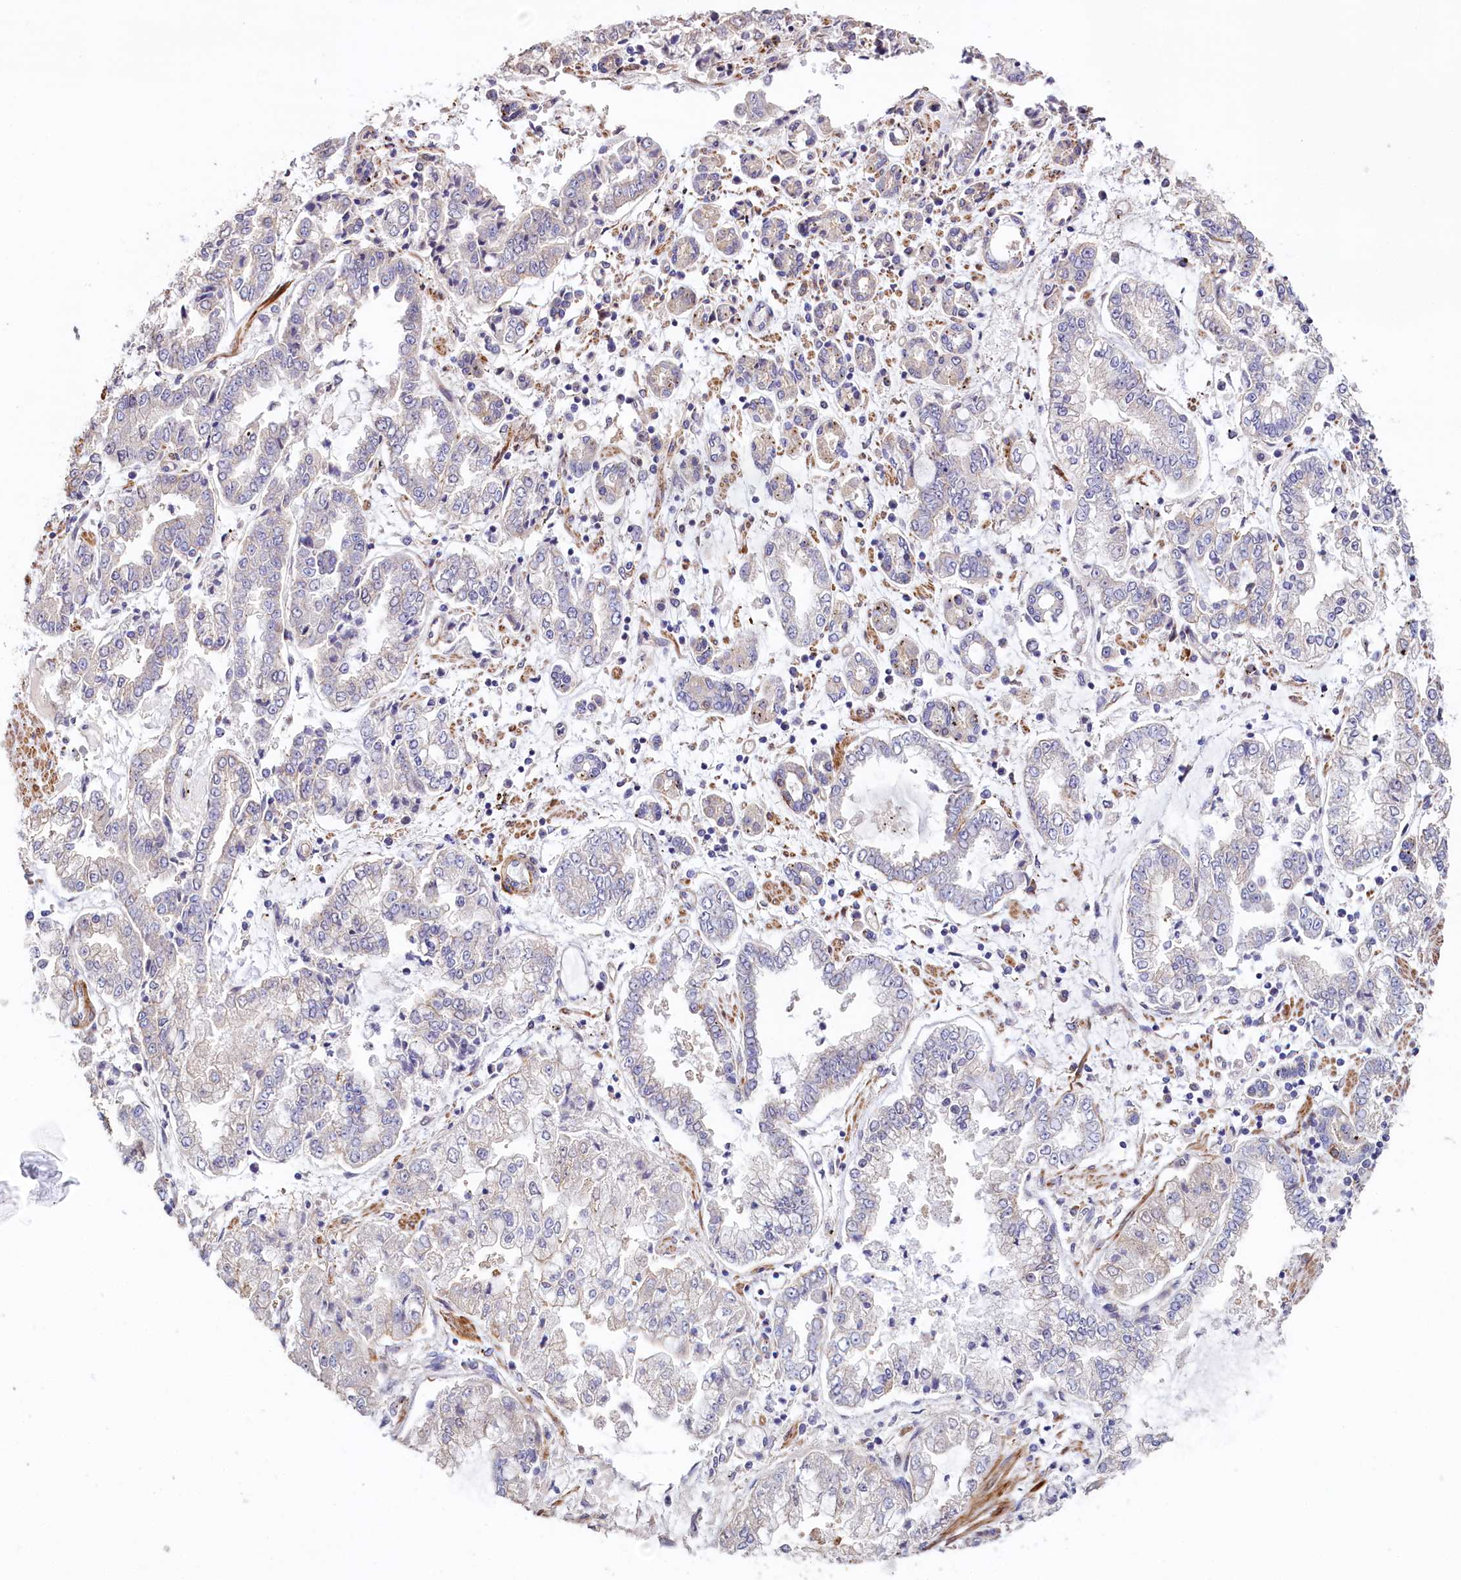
{"staining": {"intensity": "negative", "quantity": "none", "location": "none"}, "tissue": "stomach cancer", "cell_type": "Tumor cells", "image_type": "cancer", "snomed": [{"axis": "morphology", "description": "Adenocarcinoma, NOS"}, {"axis": "topography", "description": "Stomach"}], "caption": "Stomach adenocarcinoma was stained to show a protein in brown. There is no significant expression in tumor cells. (Stains: DAB IHC with hematoxylin counter stain, Microscopy: brightfield microscopy at high magnification).", "gene": "WNT8A", "patient": {"sex": "male", "age": 76}}